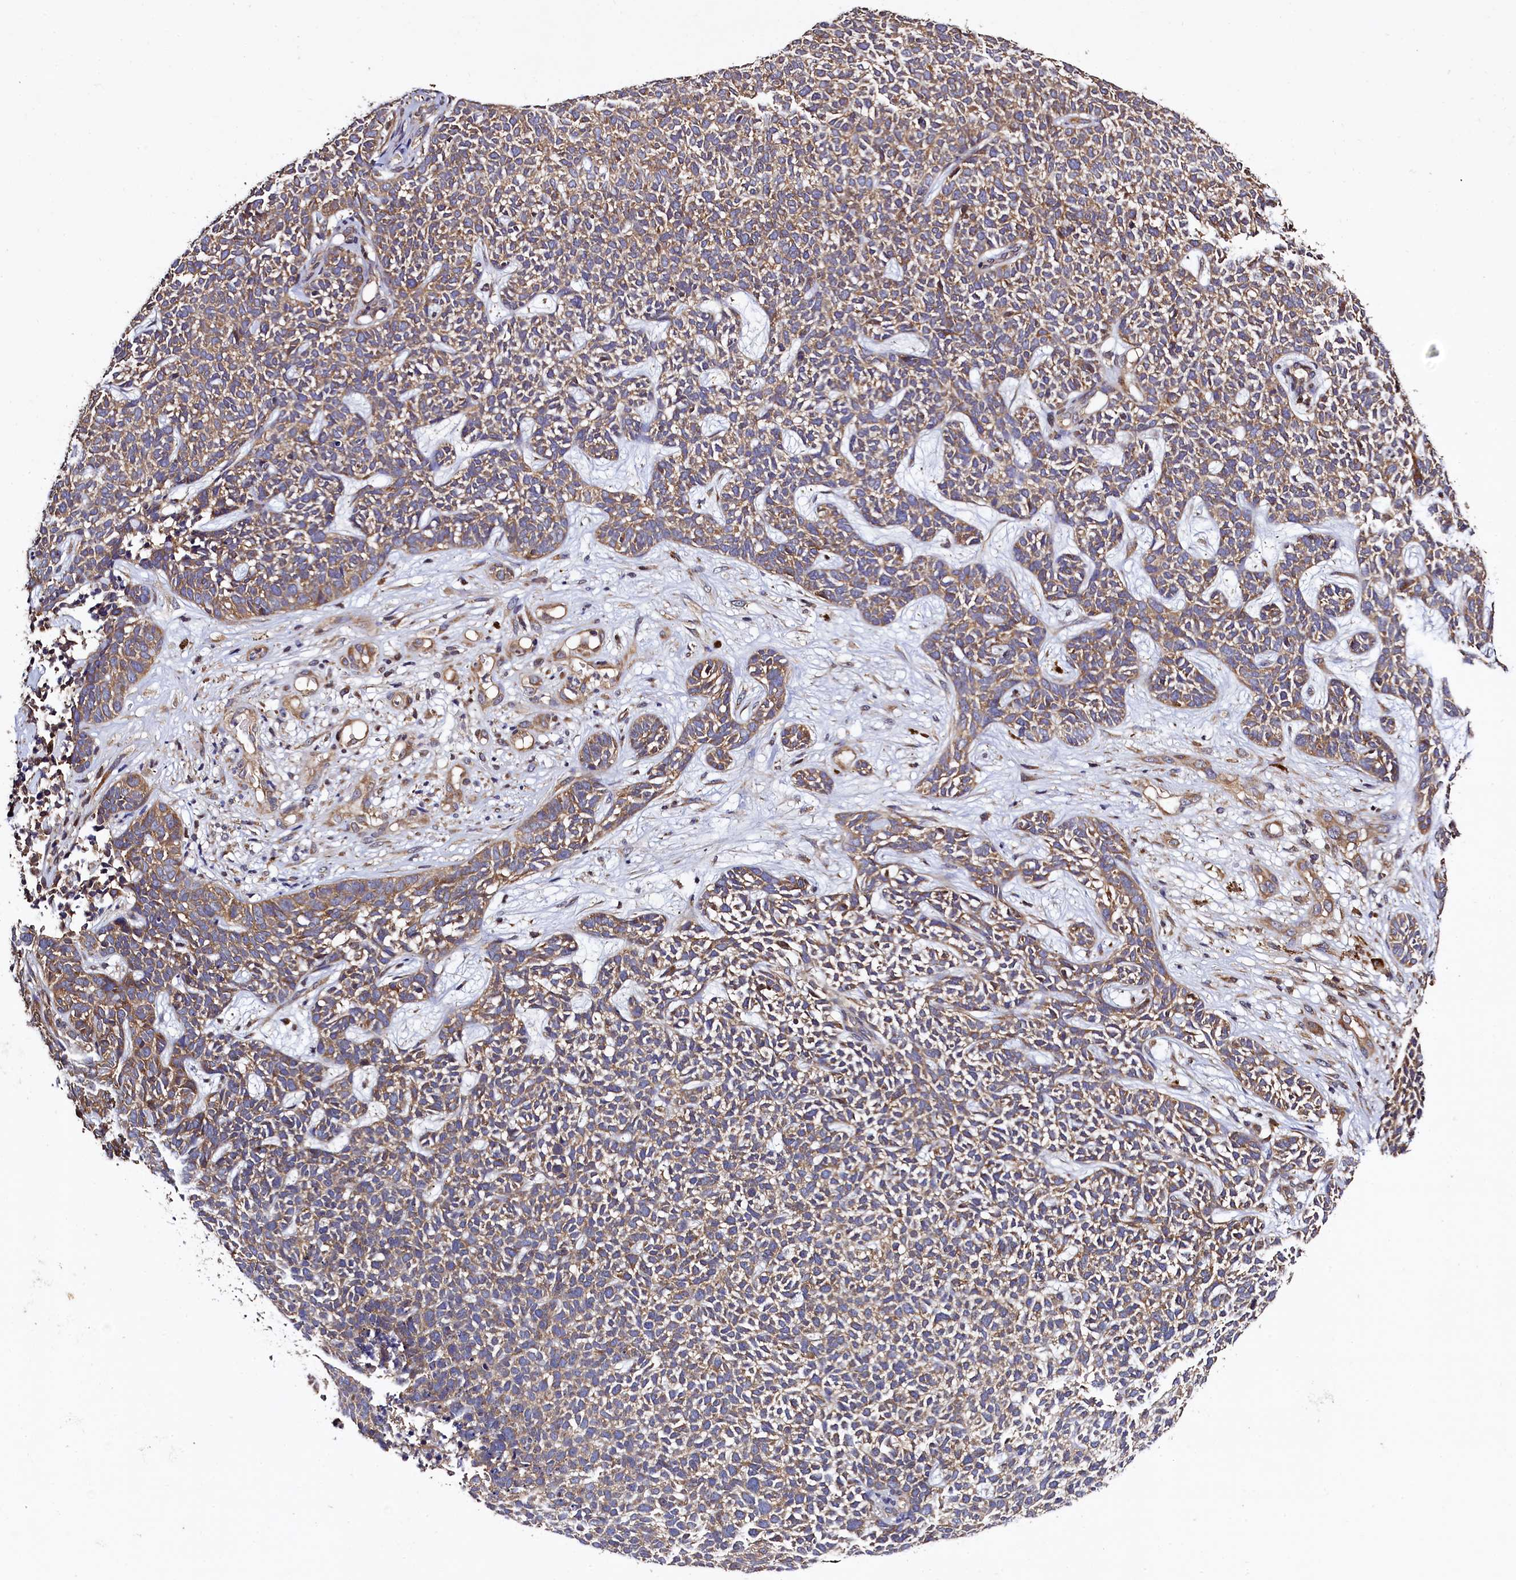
{"staining": {"intensity": "weak", "quantity": ">75%", "location": "cytoplasmic/membranous"}, "tissue": "skin cancer", "cell_type": "Tumor cells", "image_type": "cancer", "snomed": [{"axis": "morphology", "description": "Basal cell carcinoma"}, {"axis": "topography", "description": "Skin"}], "caption": "Immunohistochemistry (IHC) of skin cancer reveals low levels of weak cytoplasmic/membranous staining in about >75% of tumor cells.", "gene": "KLC2", "patient": {"sex": "female", "age": 84}}